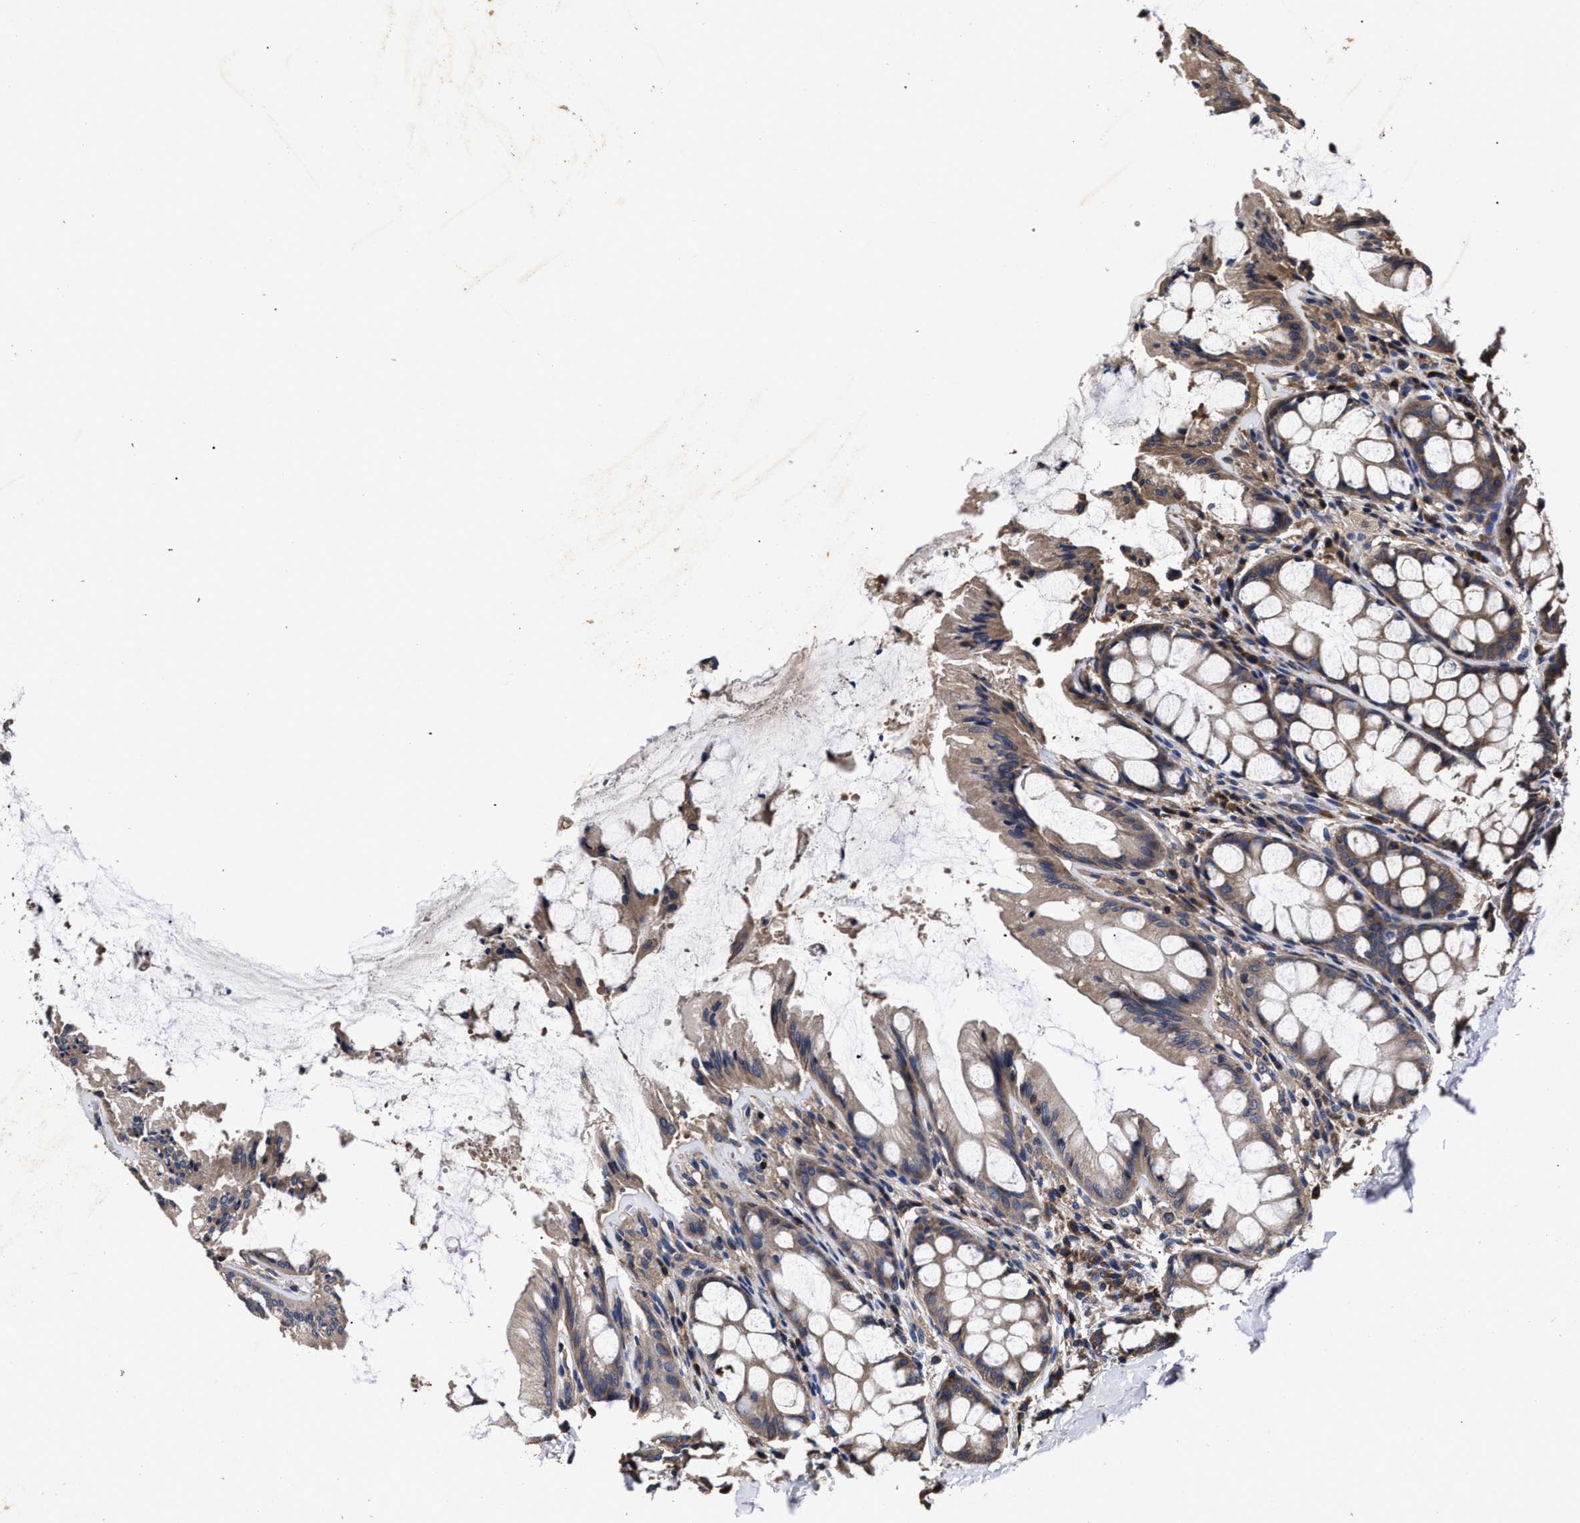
{"staining": {"intensity": "moderate", "quantity": ">75%", "location": "cytoplasmic/membranous"}, "tissue": "colon", "cell_type": "Endothelial cells", "image_type": "normal", "snomed": [{"axis": "morphology", "description": "Normal tissue, NOS"}, {"axis": "topography", "description": "Colon"}], "caption": "About >75% of endothelial cells in unremarkable colon exhibit moderate cytoplasmic/membranous protein positivity as visualized by brown immunohistochemical staining.", "gene": "AVEN", "patient": {"sex": "male", "age": 47}}